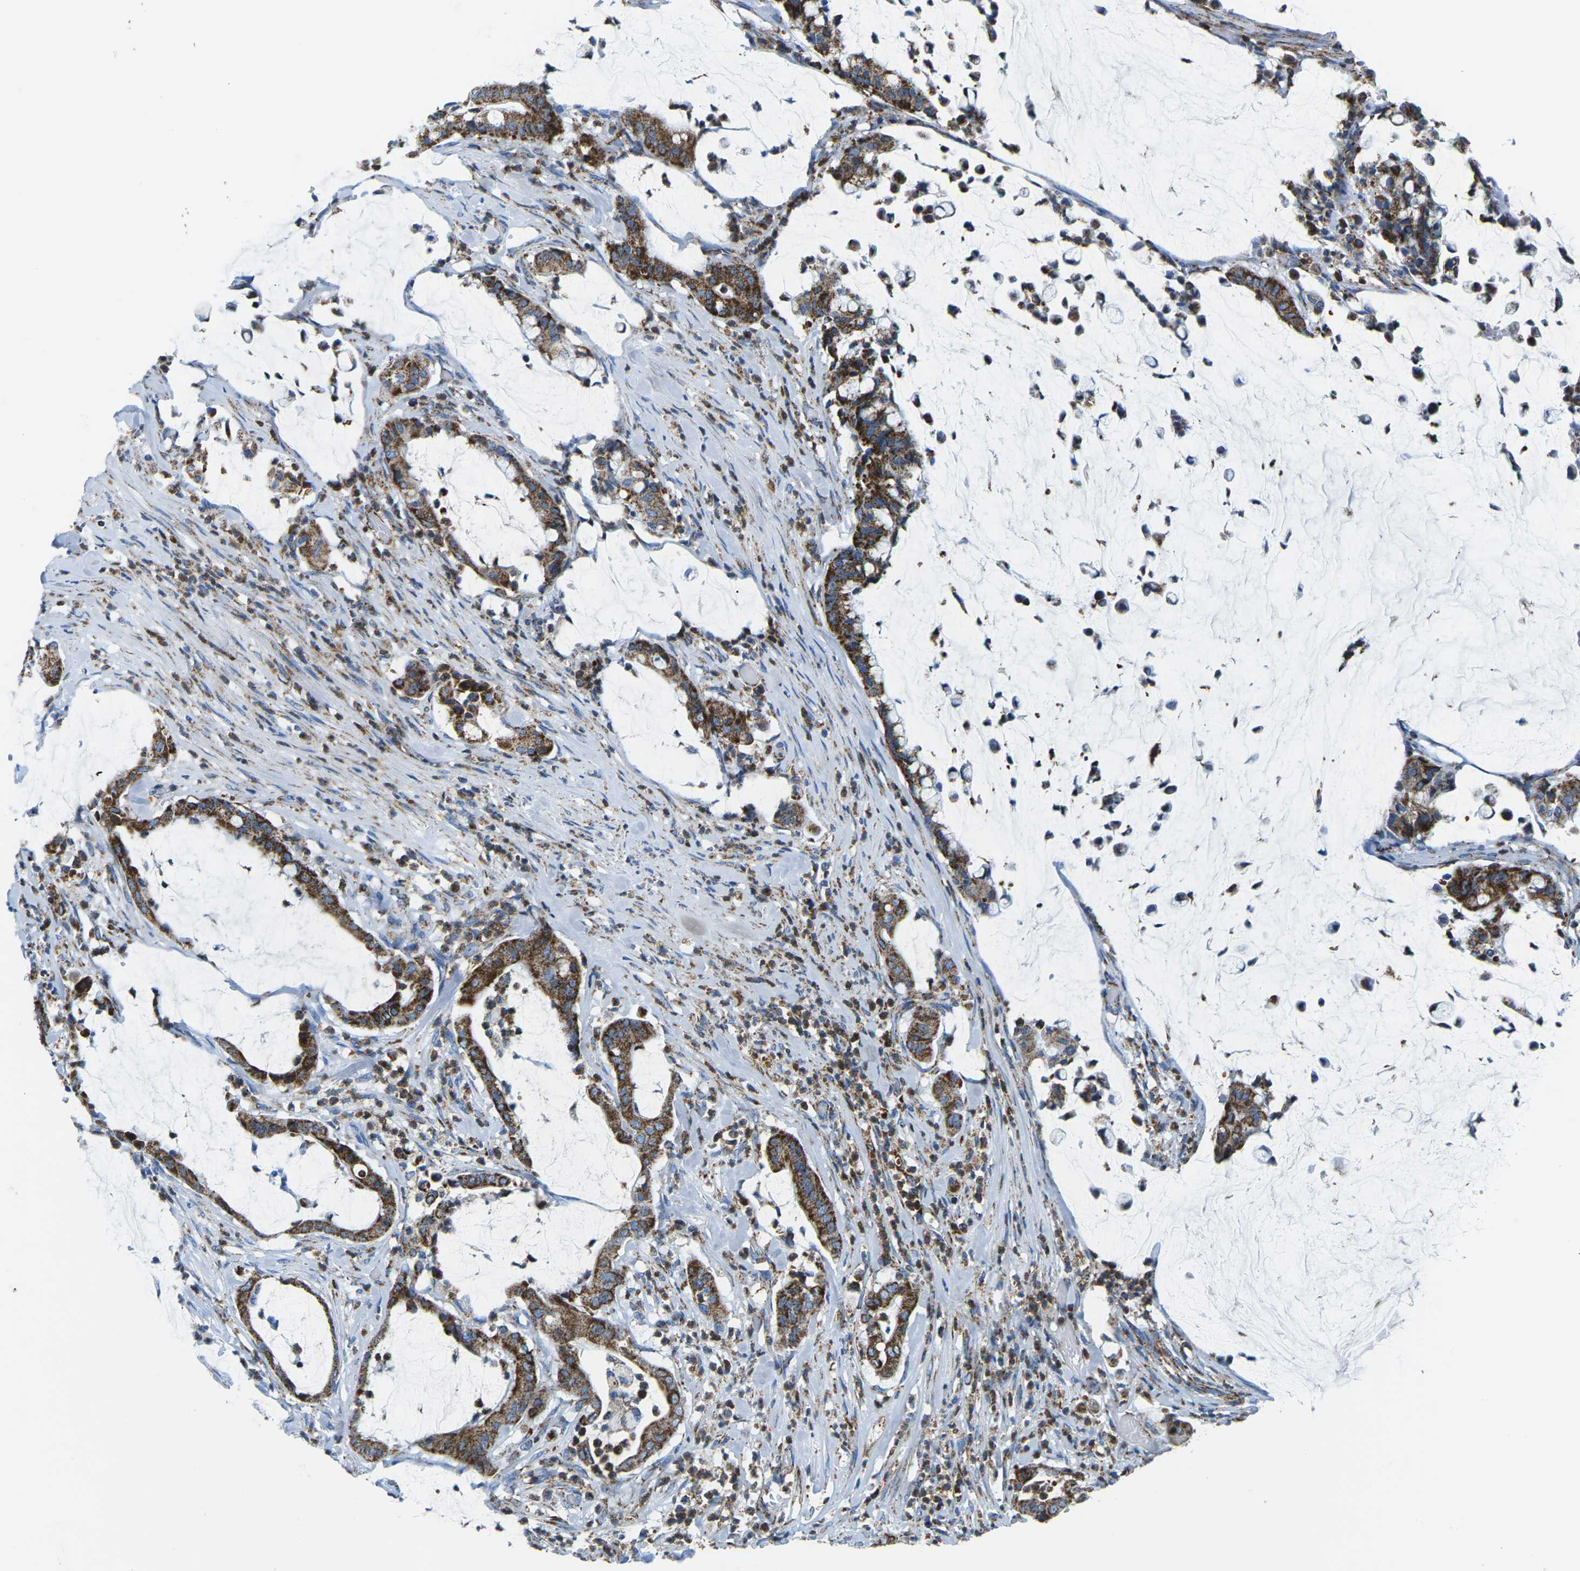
{"staining": {"intensity": "strong", "quantity": ">75%", "location": "cytoplasmic/membranous"}, "tissue": "pancreatic cancer", "cell_type": "Tumor cells", "image_type": "cancer", "snomed": [{"axis": "morphology", "description": "Adenocarcinoma, NOS"}, {"axis": "topography", "description": "Pancreas"}], "caption": "Protein staining shows strong cytoplasmic/membranous positivity in about >75% of tumor cells in pancreatic cancer. (brown staining indicates protein expression, while blue staining denotes nuclei).", "gene": "COX6C", "patient": {"sex": "male", "age": 41}}